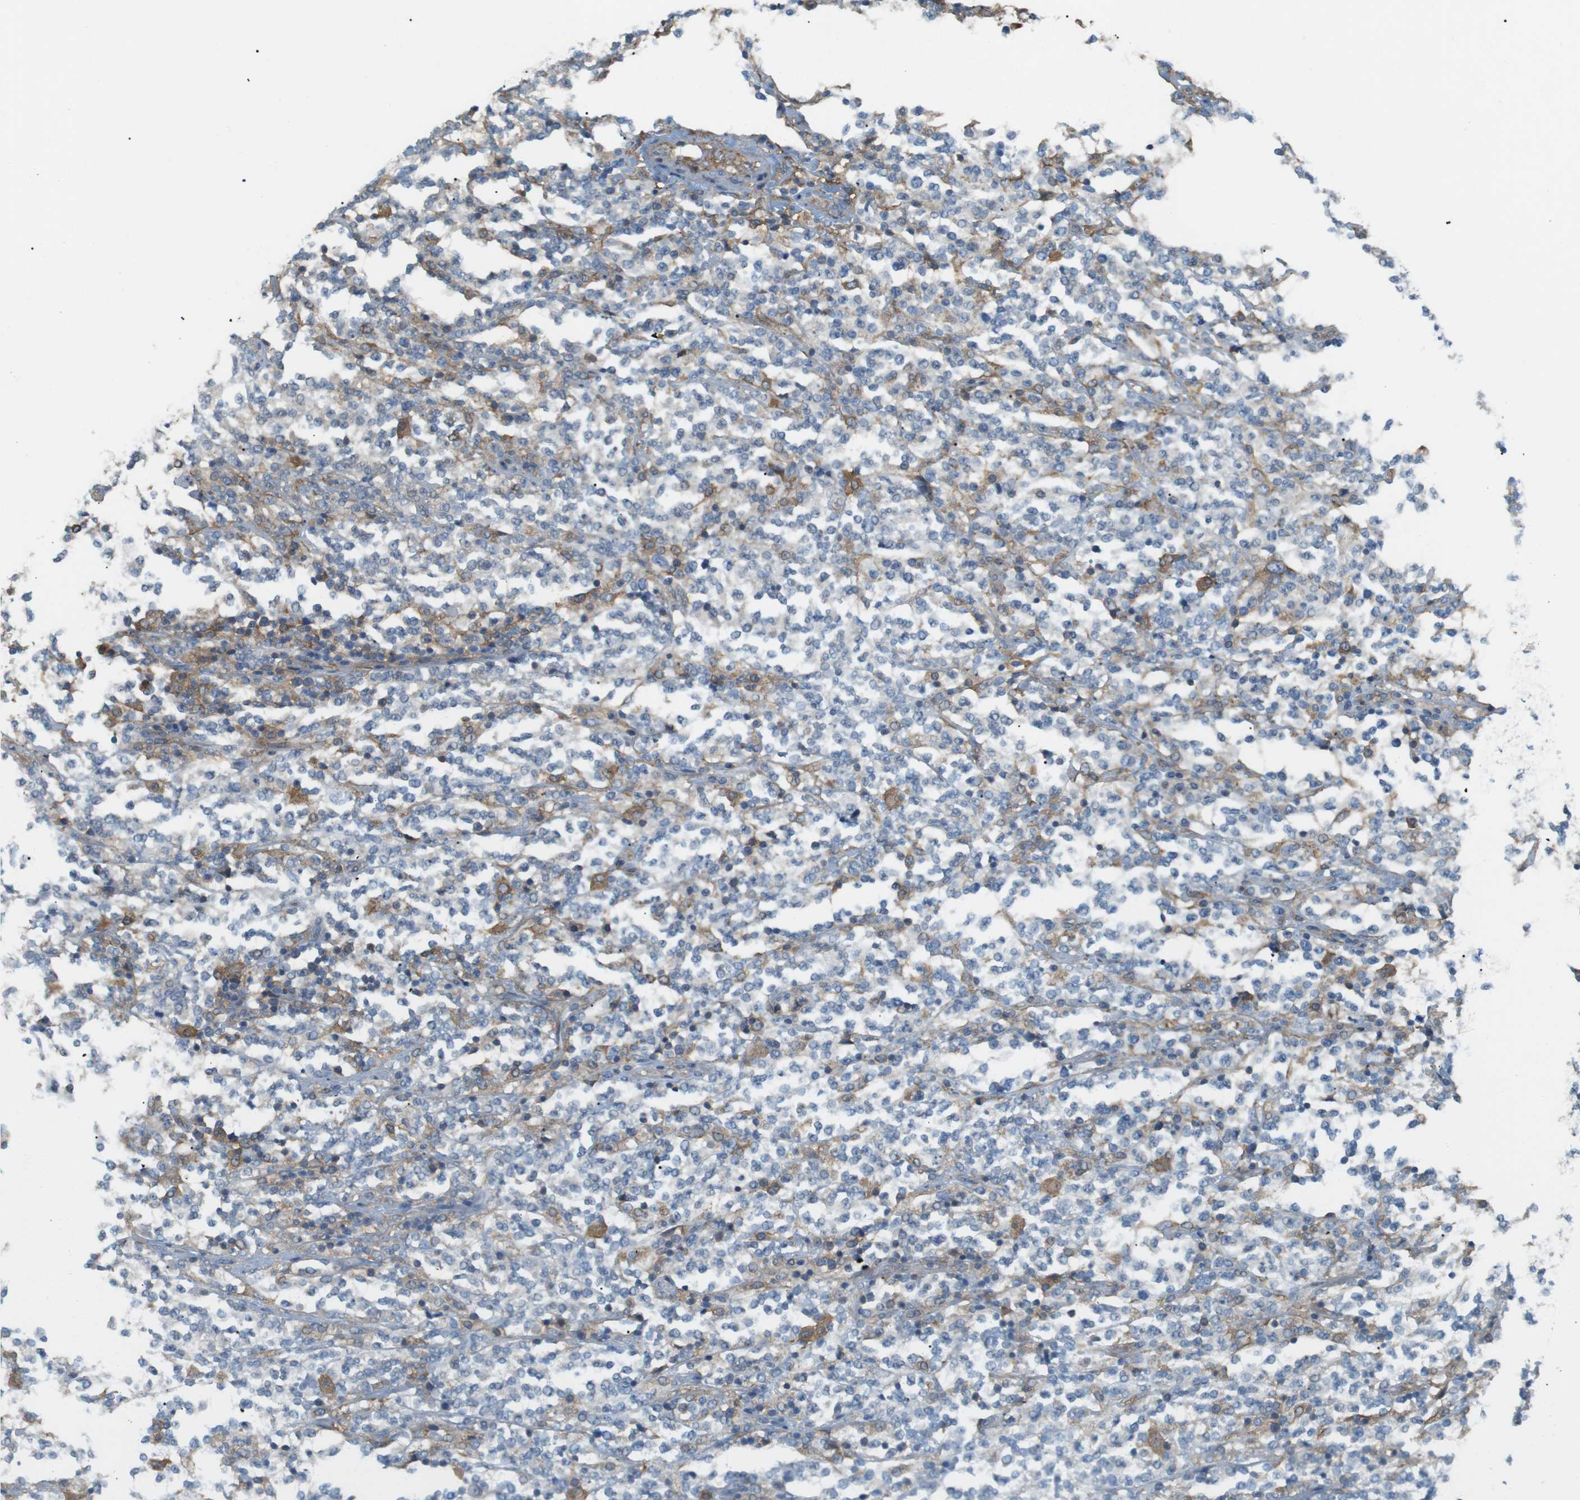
{"staining": {"intensity": "moderate", "quantity": "<25%", "location": "cytoplasmic/membranous"}, "tissue": "lymphoma", "cell_type": "Tumor cells", "image_type": "cancer", "snomed": [{"axis": "morphology", "description": "Malignant lymphoma, non-Hodgkin's type, High grade"}, {"axis": "topography", "description": "Soft tissue"}], "caption": "Approximately <25% of tumor cells in human lymphoma demonstrate moderate cytoplasmic/membranous protein positivity as visualized by brown immunohistochemical staining.", "gene": "PEPD", "patient": {"sex": "male", "age": 18}}